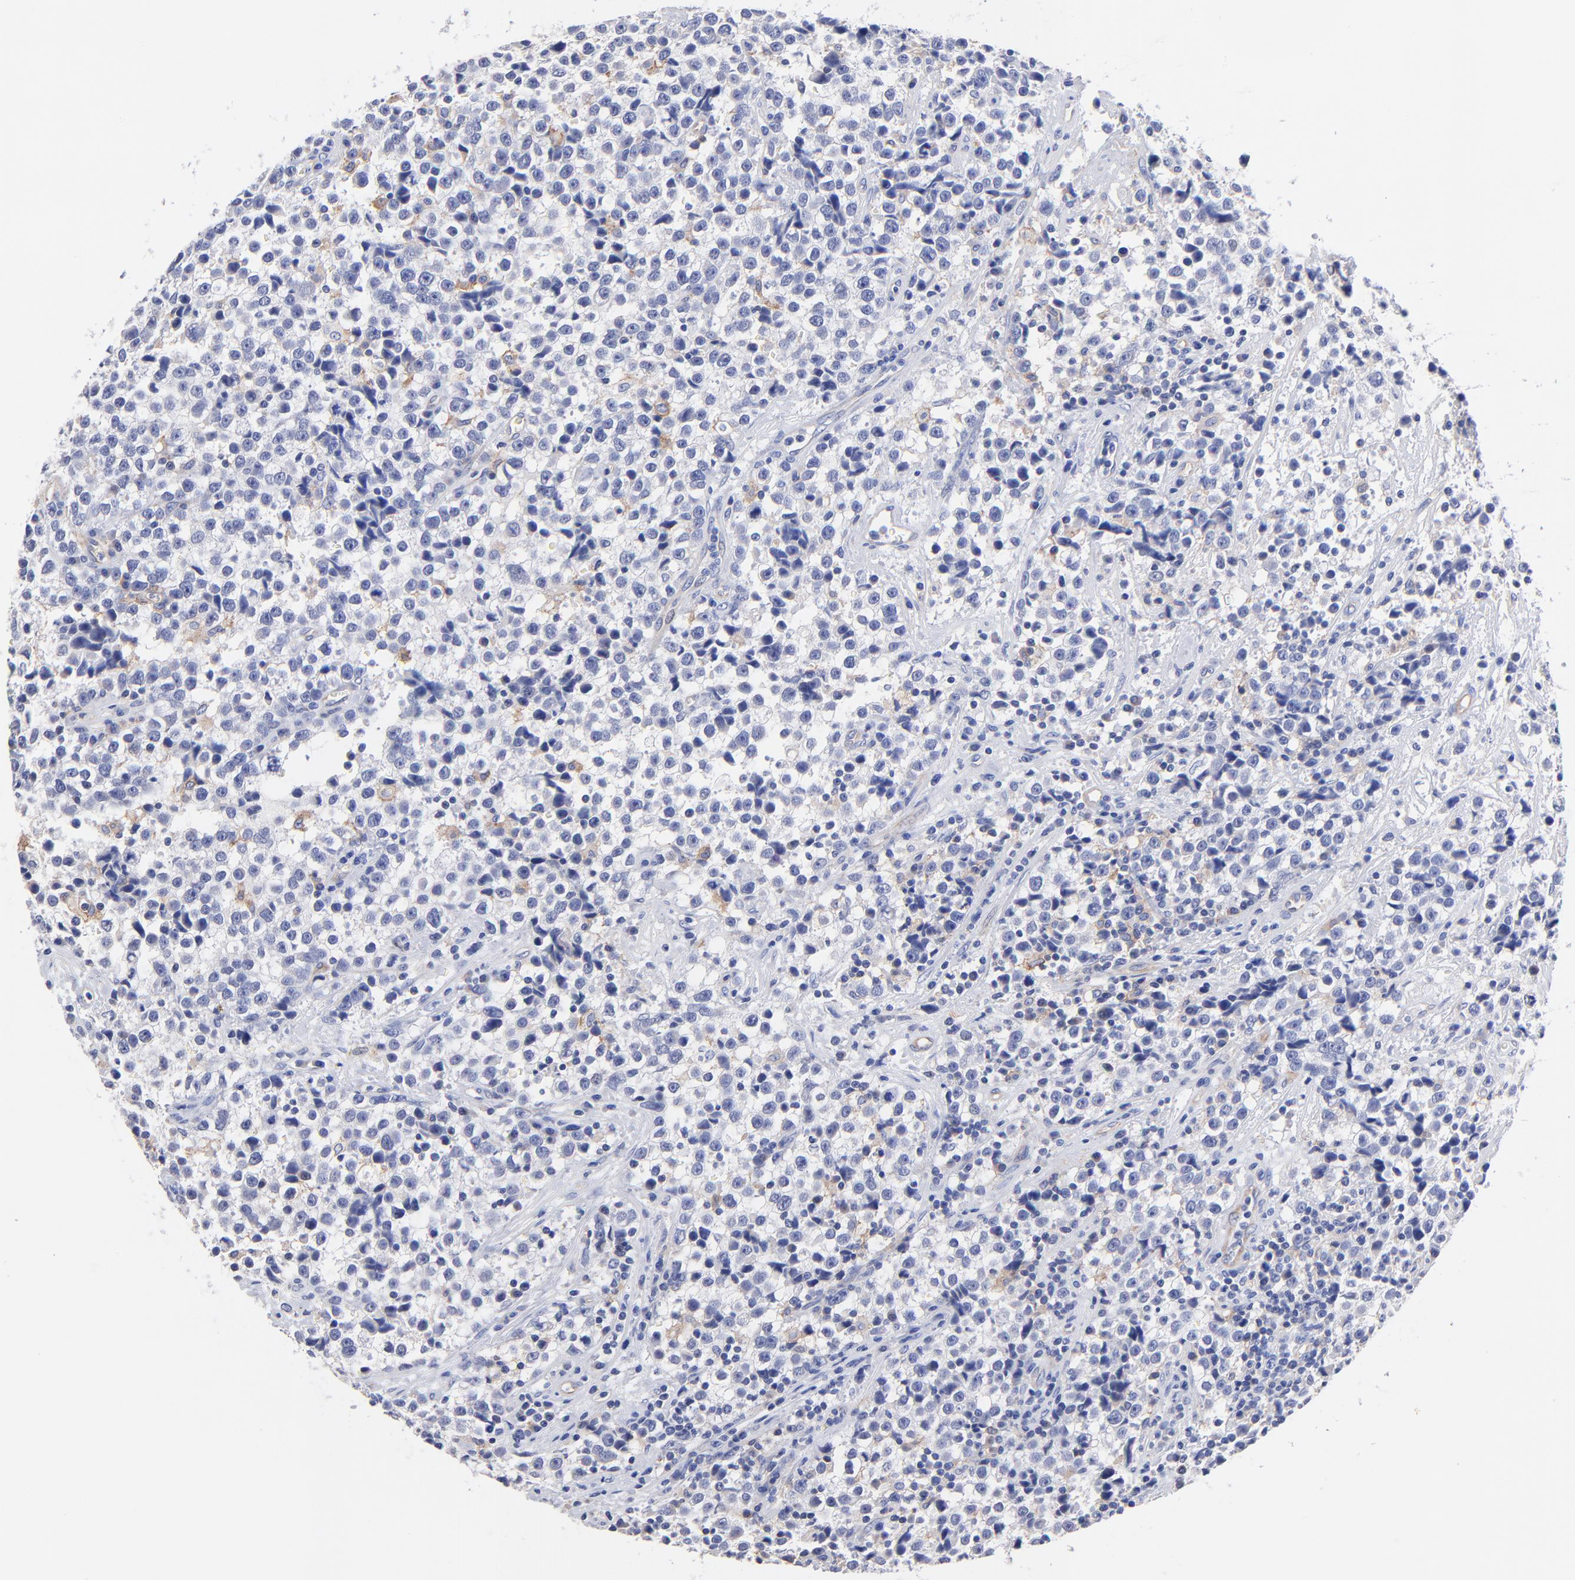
{"staining": {"intensity": "negative", "quantity": "none", "location": "none"}, "tissue": "testis cancer", "cell_type": "Tumor cells", "image_type": "cancer", "snomed": [{"axis": "morphology", "description": "Seminoma, NOS"}, {"axis": "topography", "description": "Testis"}], "caption": "Seminoma (testis) was stained to show a protein in brown. There is no significant positivity in tumor cells.", "gene": "SLC44A2", "patient": {"sex": "male", "age": 38}}